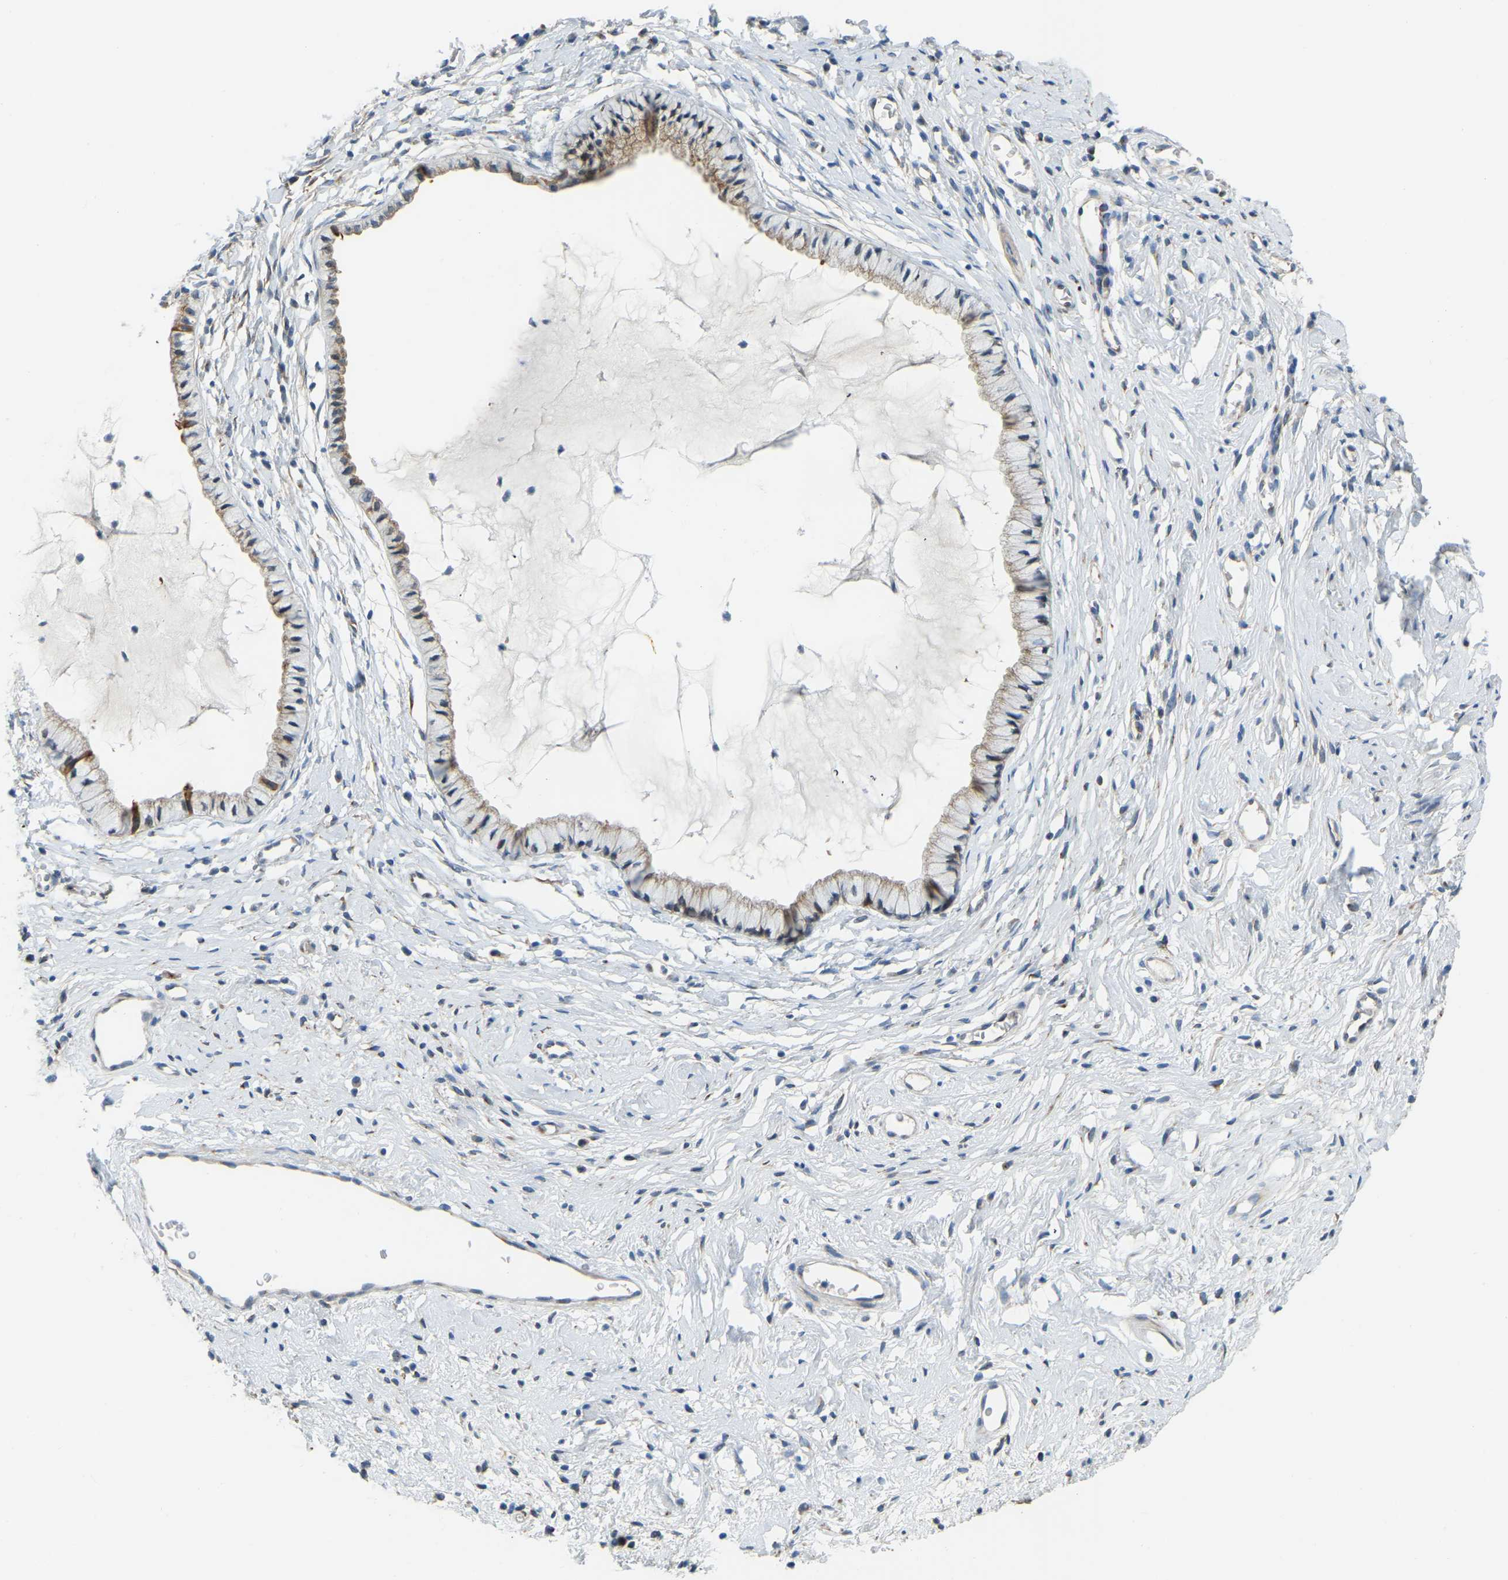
{"staining": {"intensity": "moderate", "quantity": "25%-75%", "location": "cytoplasmic/membranous"}, "tissue": "cervix", "cell_type": "Glandular cells", "image_type": "normal", "snomed": [{"axis": "morphology", "description": "Normal tissue, NOS"}, {"axis": "topography", "description": "Cervix"}], "caption": "Moderate cytoplasmic/membranous positivity is seen in about 25%-75% of glandular cells in normal cervix. (DAB (3,3'-diaminobenzidine) IHC with brightfield microscopy, high magnification).", "gene": "NME8", "patient": {"sex": "female", "age": 77}}